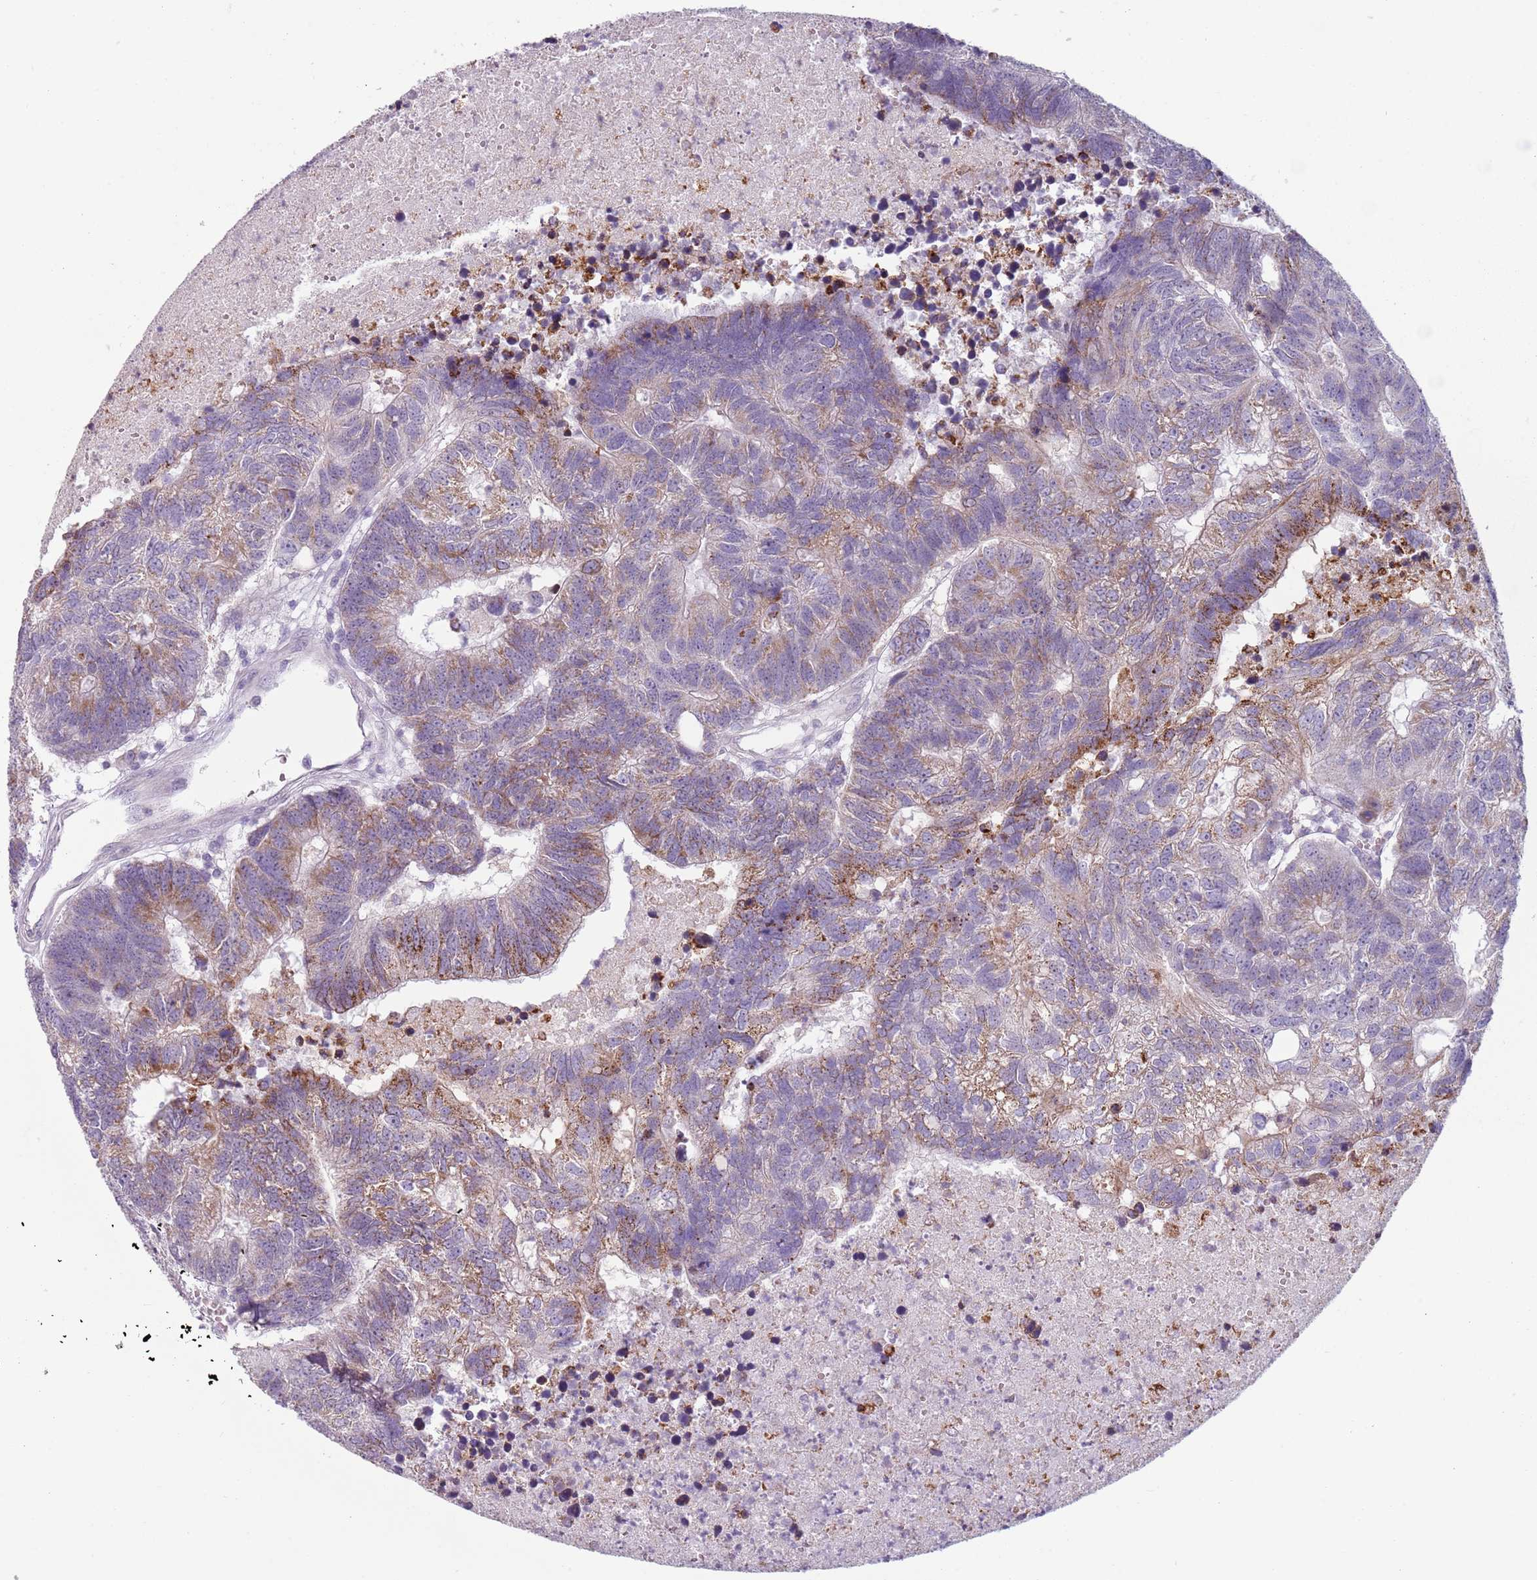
{"staining": {"intensity": "moderate", "quantity": ">75%", "location": "cytoplasmic/membranous"}, "tissue": "colorectal cancer", "cell_type": "Tumor cells", "image_type": "cancer", "snomed": [{"axis": "morphology", "description": "Adenocarcinoma, NOS"}, {"axis": "topography", "description": "Colon"}], "caption": "Immunohistochemistry (IHC) staining of colorectal cancer, which exhibits medium levels of moderate cytoplasmic/membranous positivity in approximately >75% of tumor cells indicating moderate cytoplasmic/membranous protein expression. The staining was performed using DAB (3,3'-diaminobenzidine) (brown) for protein detection and nuclei were counterstained in hematoxylin (blue).", "gene": "MEGF8", "patient": {"sex": "female", "age": 48}}